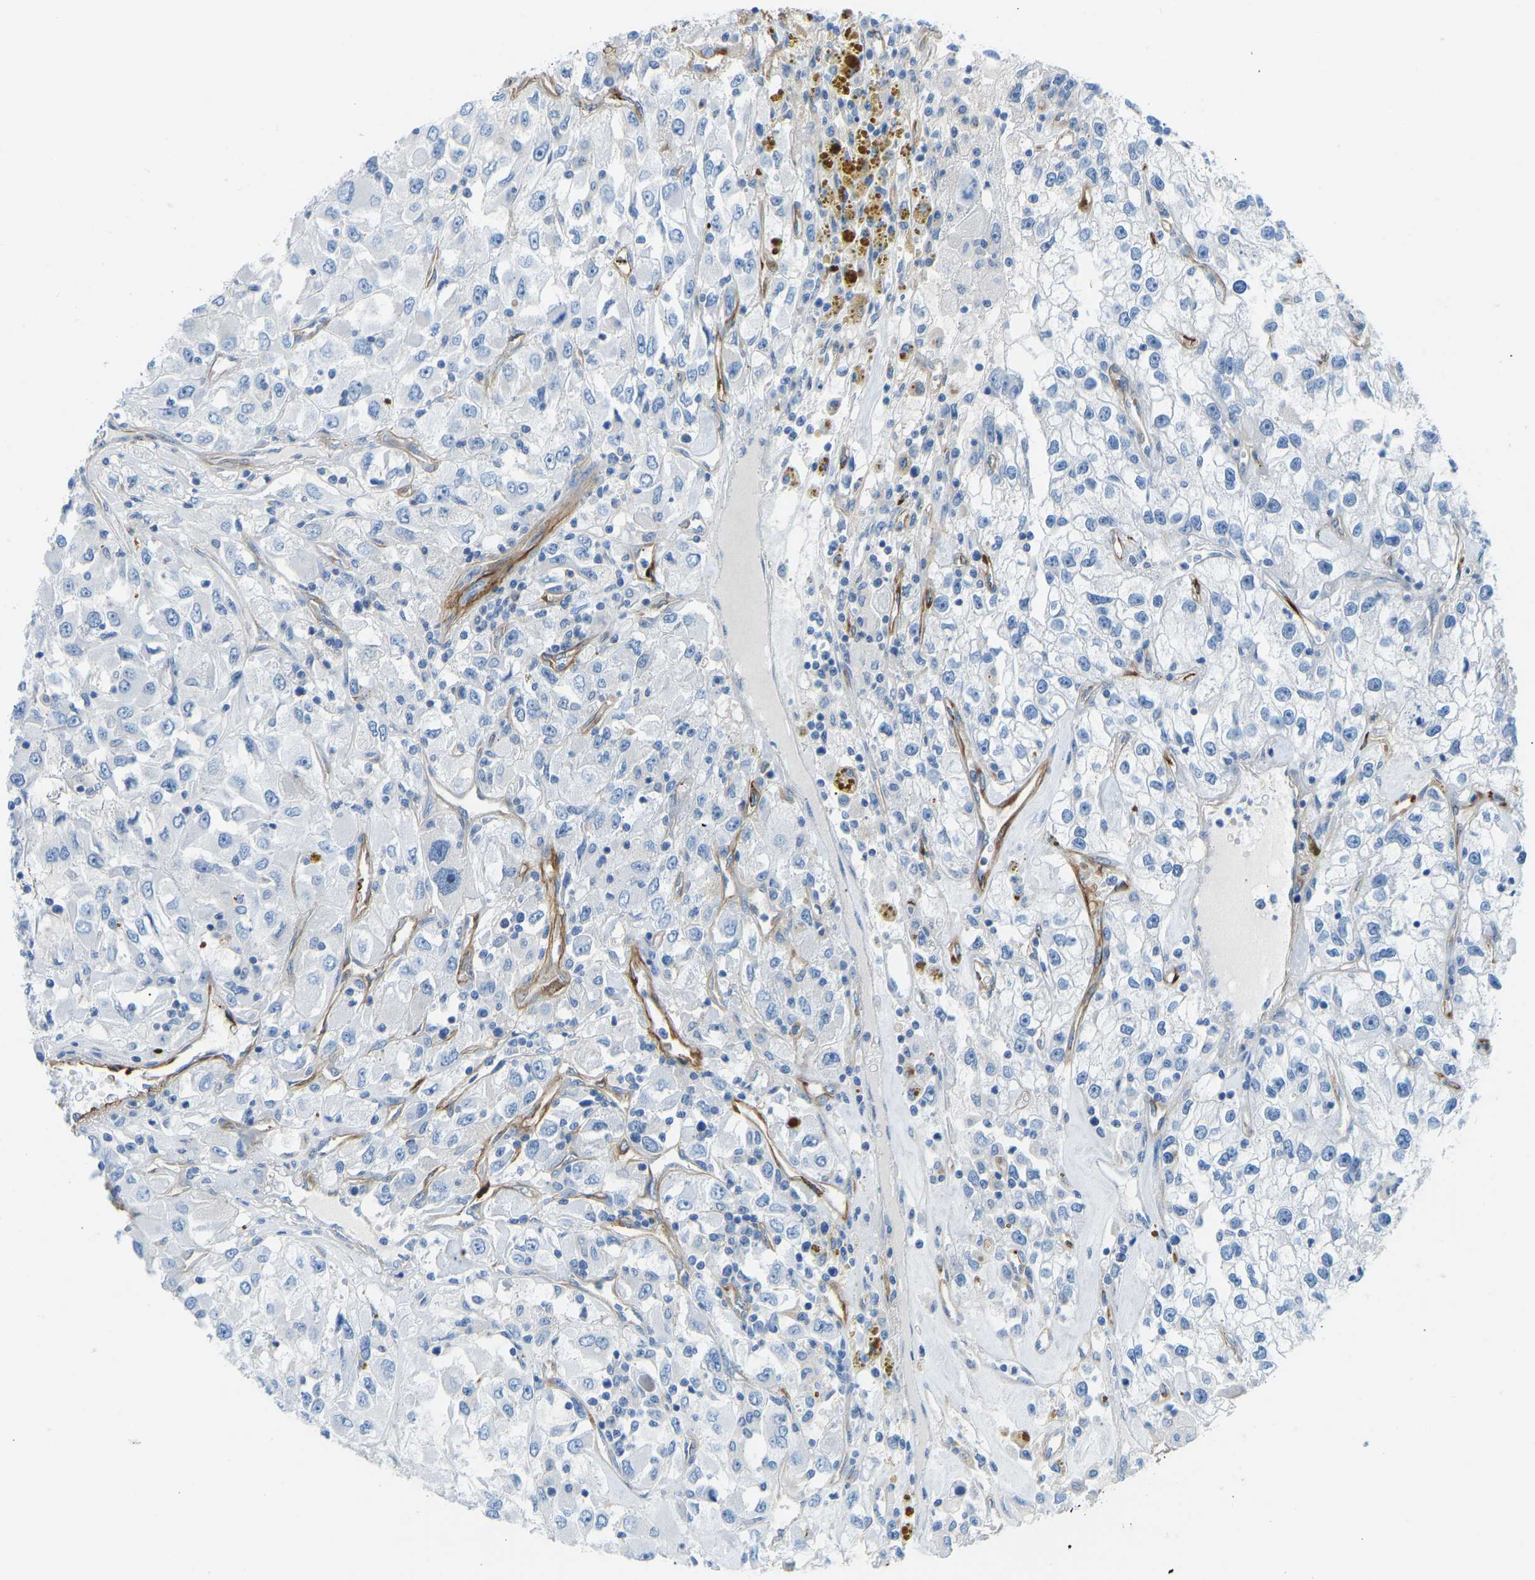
{"staining": {"intensity": "negative", "quantity": "none", "location": "none"}, "tissue": "renal cancer", "cell_type": "Tumor cells", "image_type": "cancer", "snomed": [{"axis": "morphology", "description": "Adenocarcinoma, NOS"}, {"axis": "topography", "description": "Kidney"}], "caption": "There is no significant positivity in tumor cells of renal cancer. (Immunohistochemistry (ihc), brightfield microscopy, high magnification).", "gene": "COL15A1", "patient": {"sex": "female", "age": 52}}